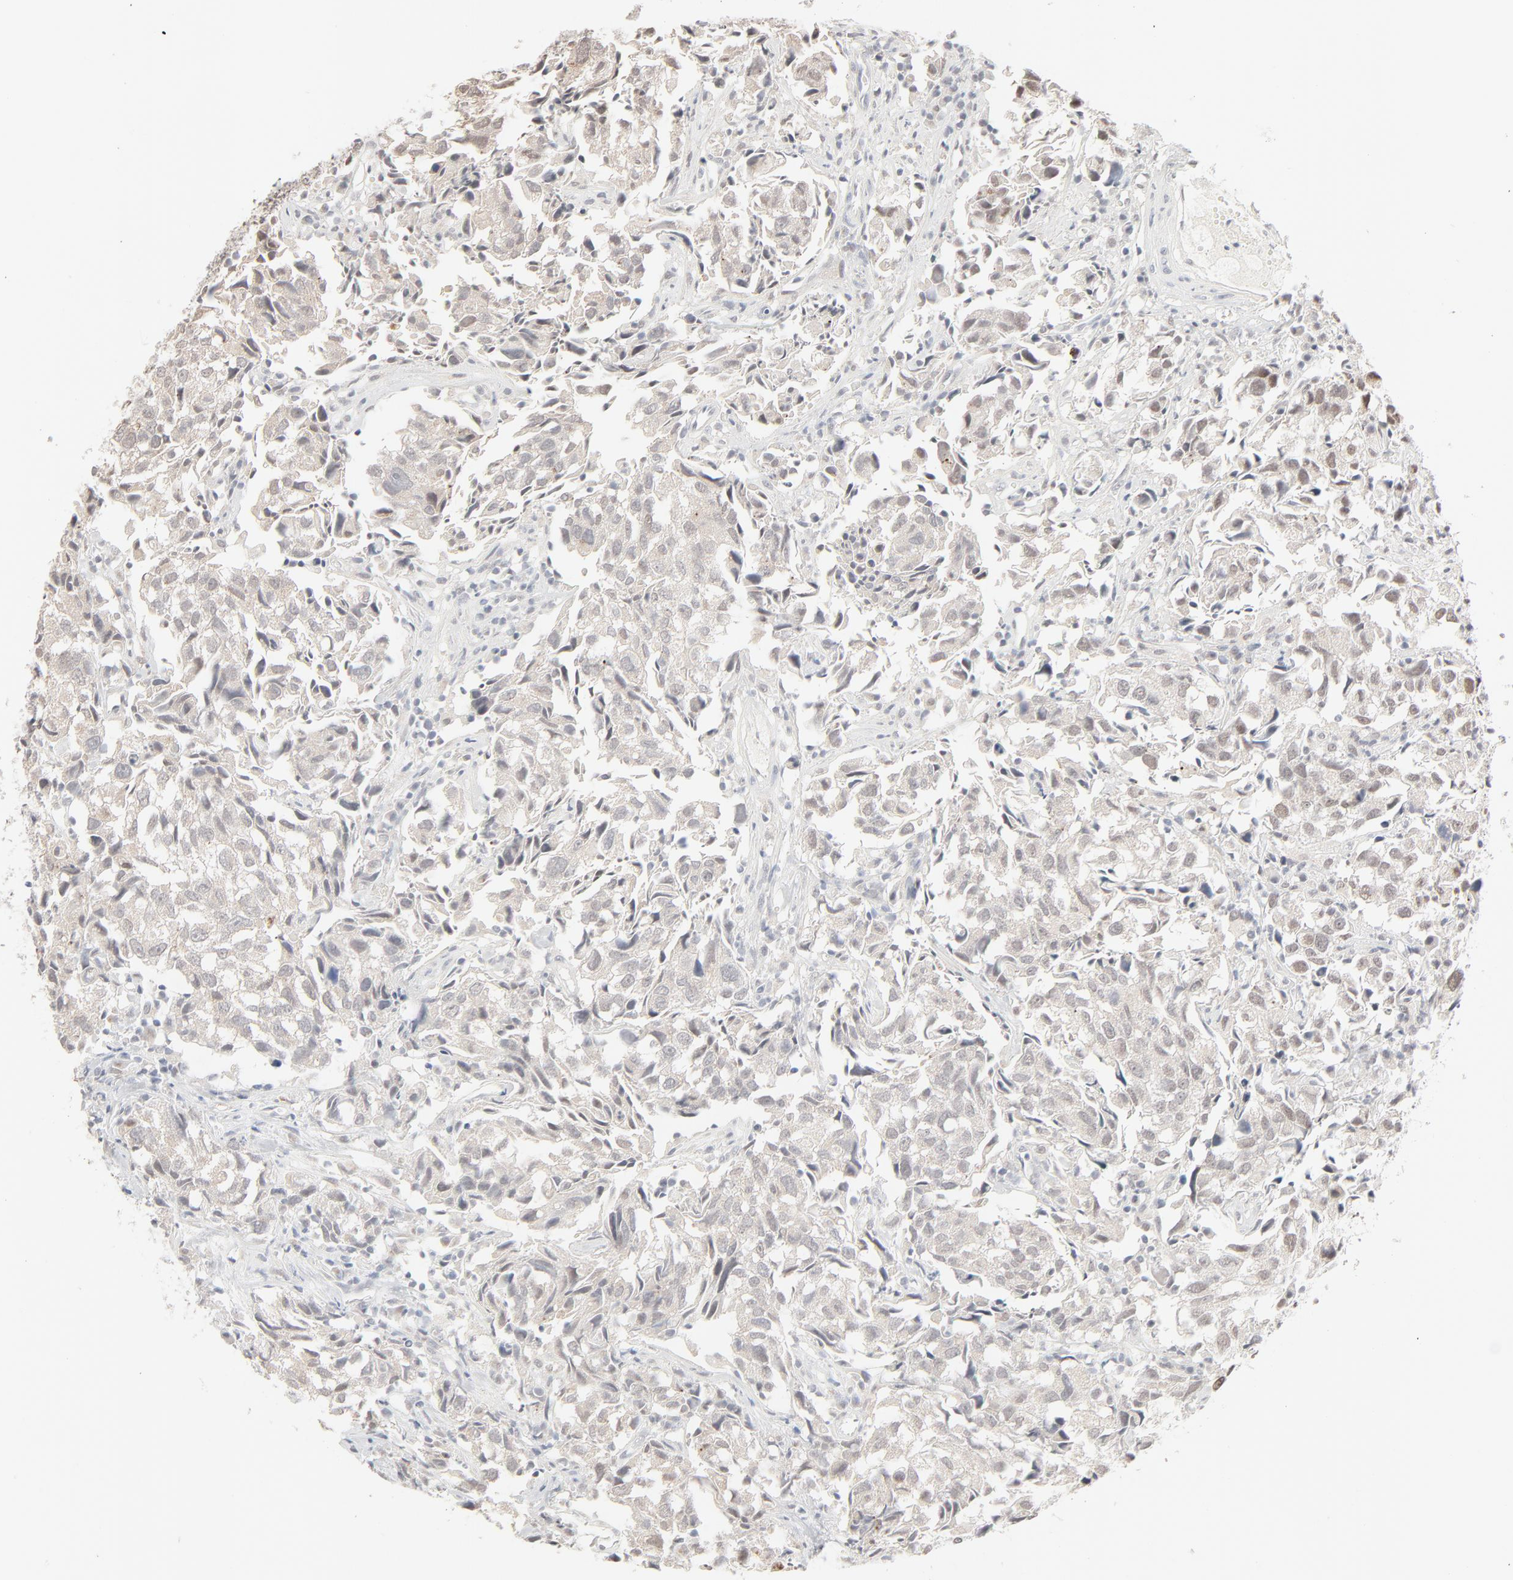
{"staining": {"intensity": "weak", "quantity": "25%-75%", "location": "cytoplasmic/membranous,nuclear"}, "tissue": "urothelial cancer", "cell_type": "Tumor cells", "image_type": "cancer", "snomed": [{"axis": "morphology", "description": "Urothelial carcinoma, High grade"}, {"axis": "topography", "description": "Urinary bladder"}], "caption": "IHC histopathology image of high-grade urothelial carcinoma stained for a protein (brown), which demonstrates low levels of weak cytoplasmic/membranous and nuclear positivity in about 25%-75% of tumor cells.", "gene": "MAD1L1", "patient": {"sex": "female", "age": 75}}